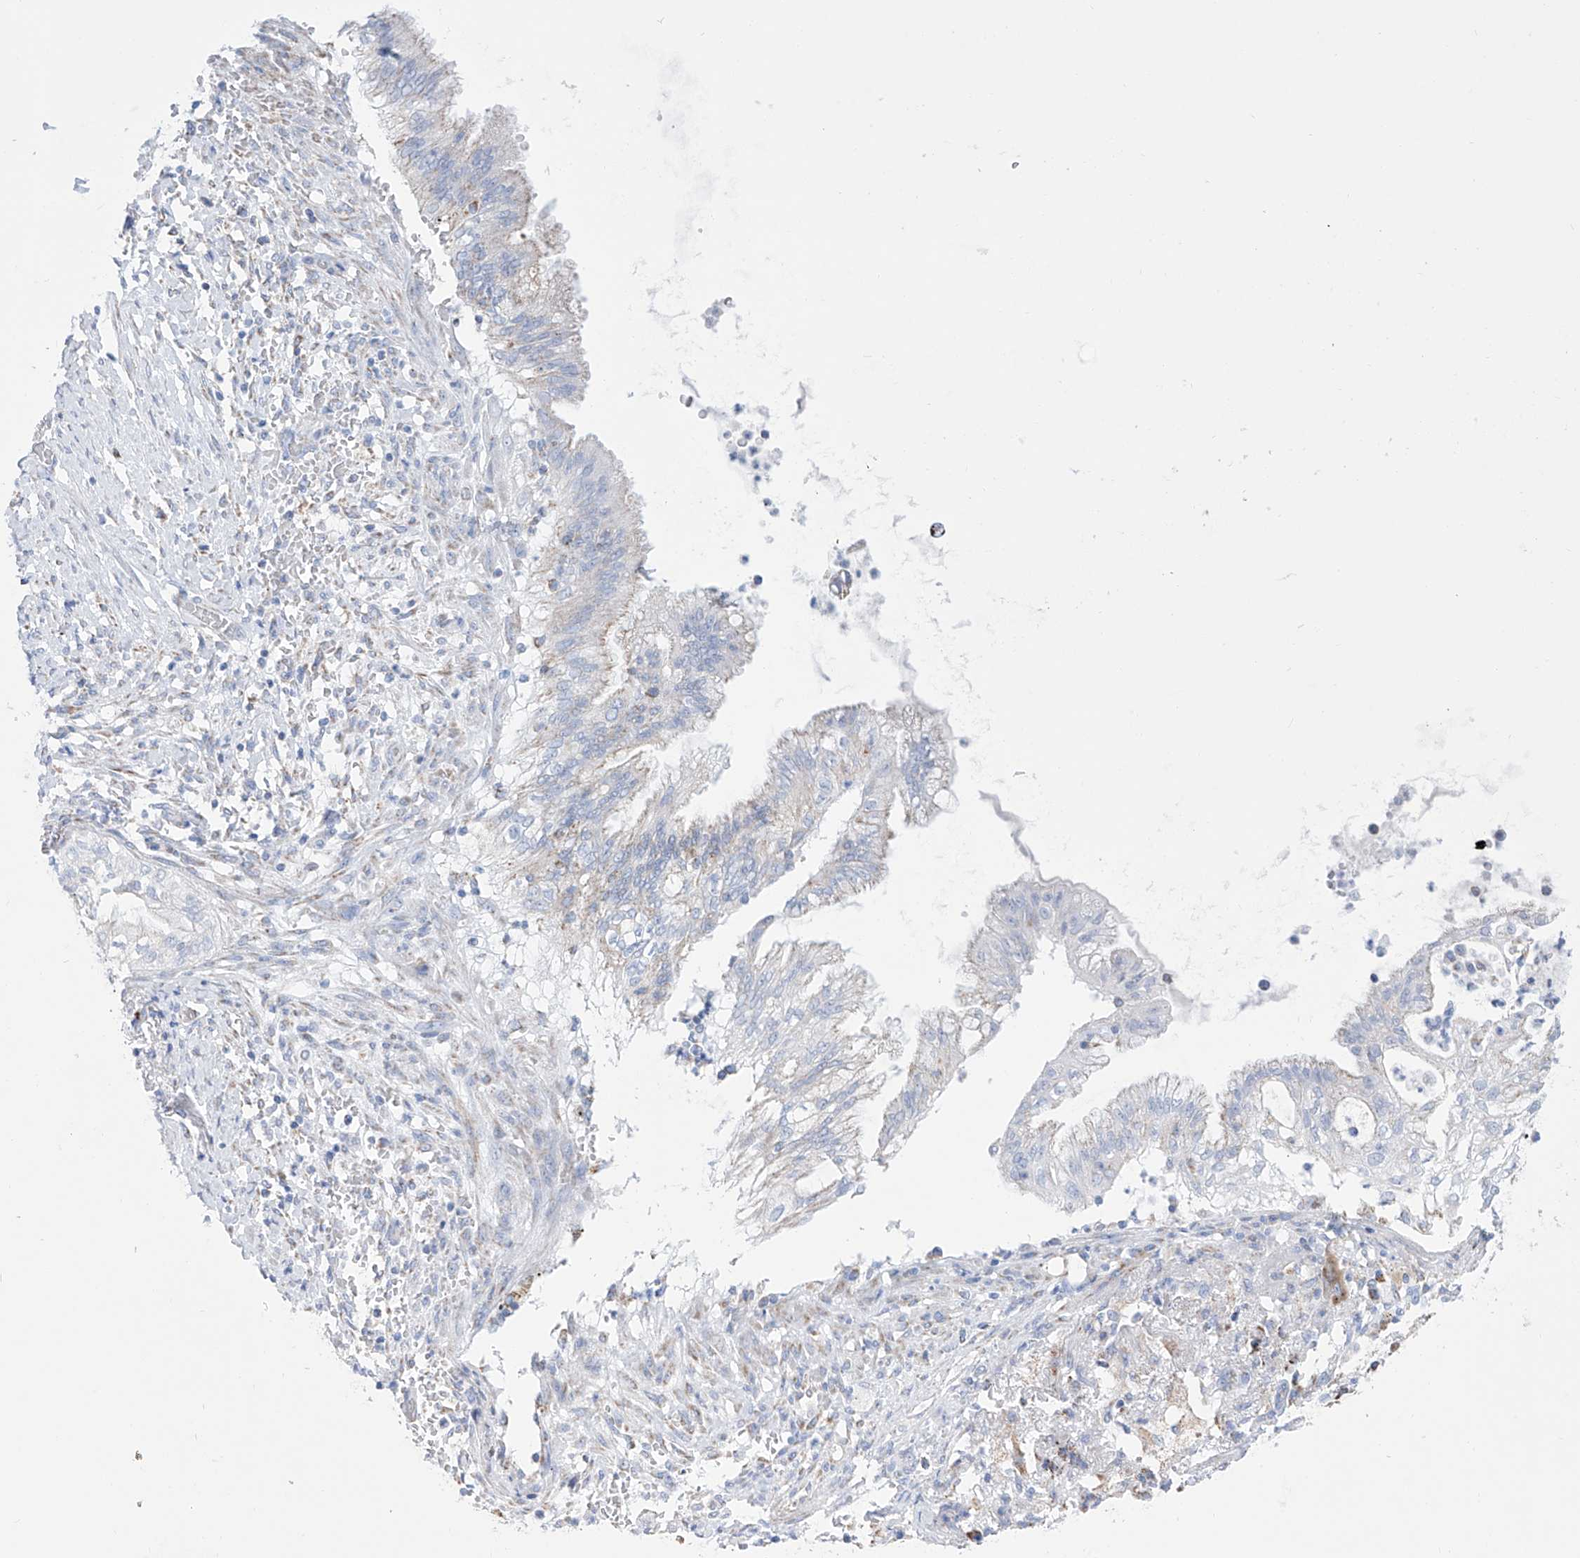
{"staining": {"intensity": "negative", "quantity": "none", "location": "none"}, "tissue": "lung cancer", "cell_type": "Tumor cells", "image_type": "cancer", "snomed": [{"axis": "morphology", "description": "Adenocarcinoma, NOS"}, {"axis": "topography", "description": "Lung"}], "caption": "An immunohistochemistry (IHC) micrograph of adenocarcinoma (lung) is shown. There is no staining in tumor cells of adenocarcinoma (lung). The staining is performed using DAB (3,3'-diaminobenzidine) brown chromogen with nuclei counter-stained in using hematoxylin.", "gene": "ALDH6A1", "patient": {"sex": "female", "age": 70}}